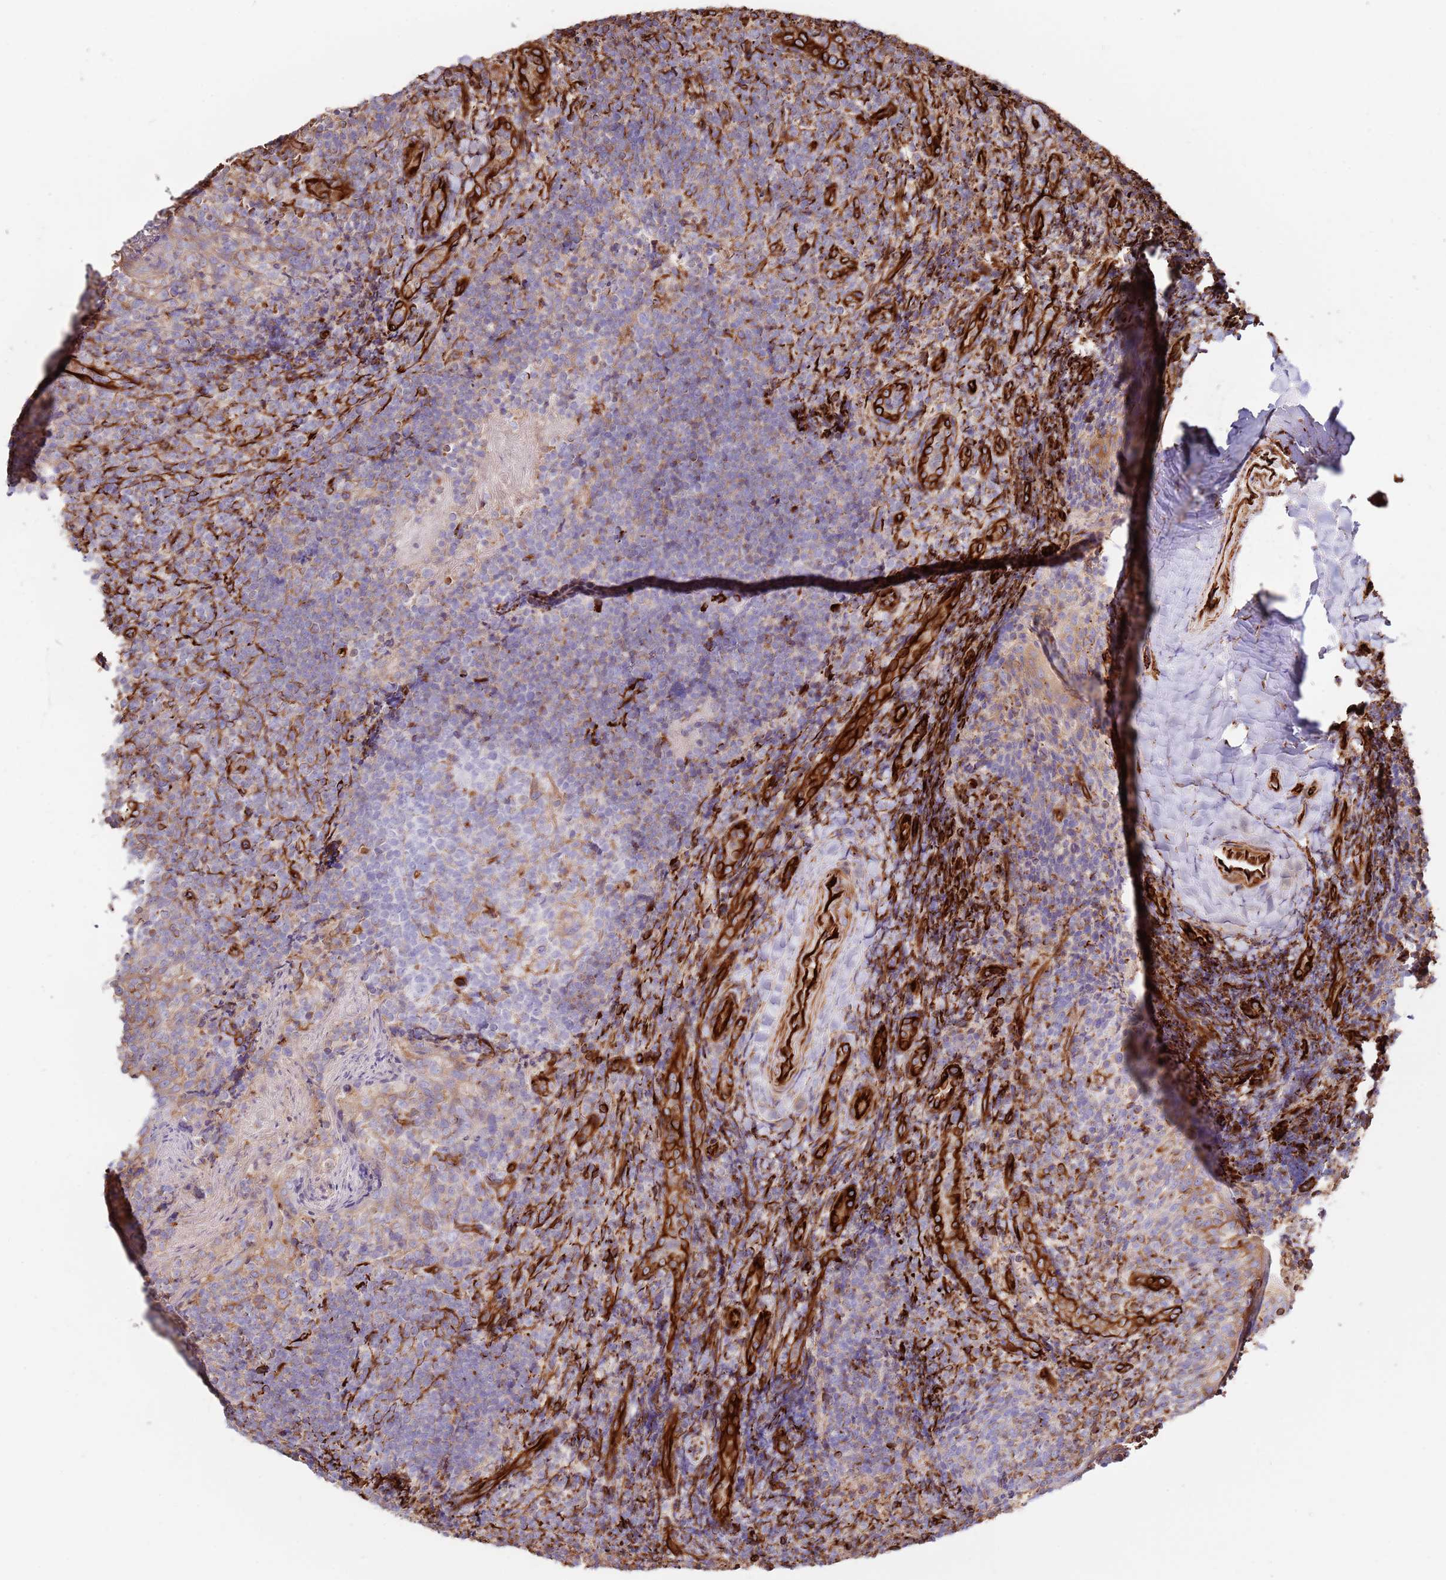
{"staining": {"intensity": "negative", "quantity": "none", "location": "none"}, "tissue": "tonsil", "cell_type": "Germinal center cells", "image_type": "normal", "snomed": [{"axis": "morphology", "description": "Normal tissue, NOS"}, {"axis": "topography", "description": "Tonsil"}], "caption": "DAB immunohistochemical staining of benign human tonsil demonstrates no significant expression in germinal center cells. (Brightfield microscopy of DAB IHC at high magnification).", "gene": "MRGPRE", "patient": {"sex": "female", "age": 10}}